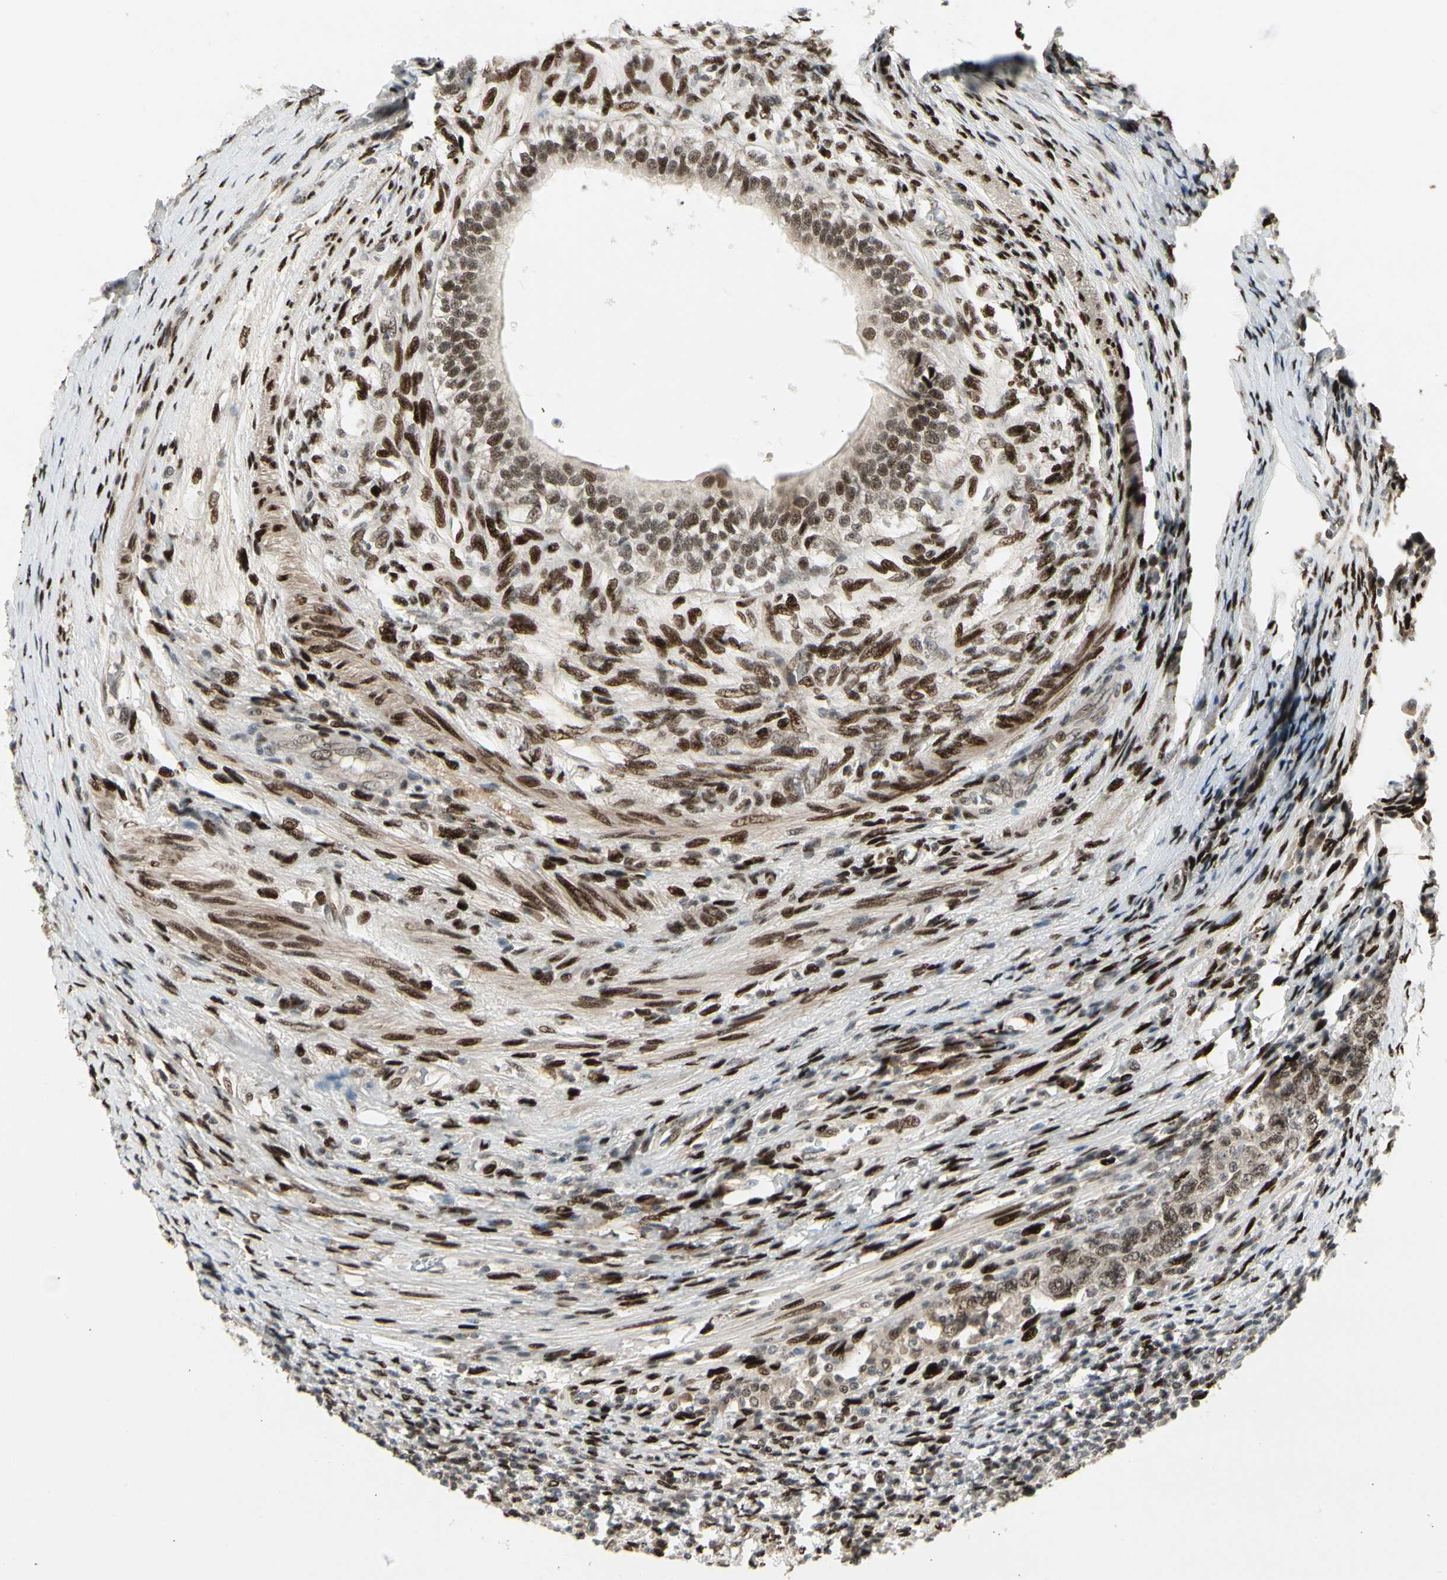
{"staining": {"intensity": "moderate", "quantity": ">75%", "location": "nuclear"}, "tissue": "testis cancer", "cell_type": "Tumor cells", "image_type": "cancer", "snomed": [{"axis": "morphology", "description": "Carcinoma, Embryonal, NOS"}, {"axis": "topography", "description": "Testis"}], "caption": "Tumor cells demonstrate medium levels of moderate nuclear positivity in about >75% of cells in human testis cancer (embryonal carcinoma).", "gene": "FOXJ2", "patient": {"sex": "male", "age": 26}}